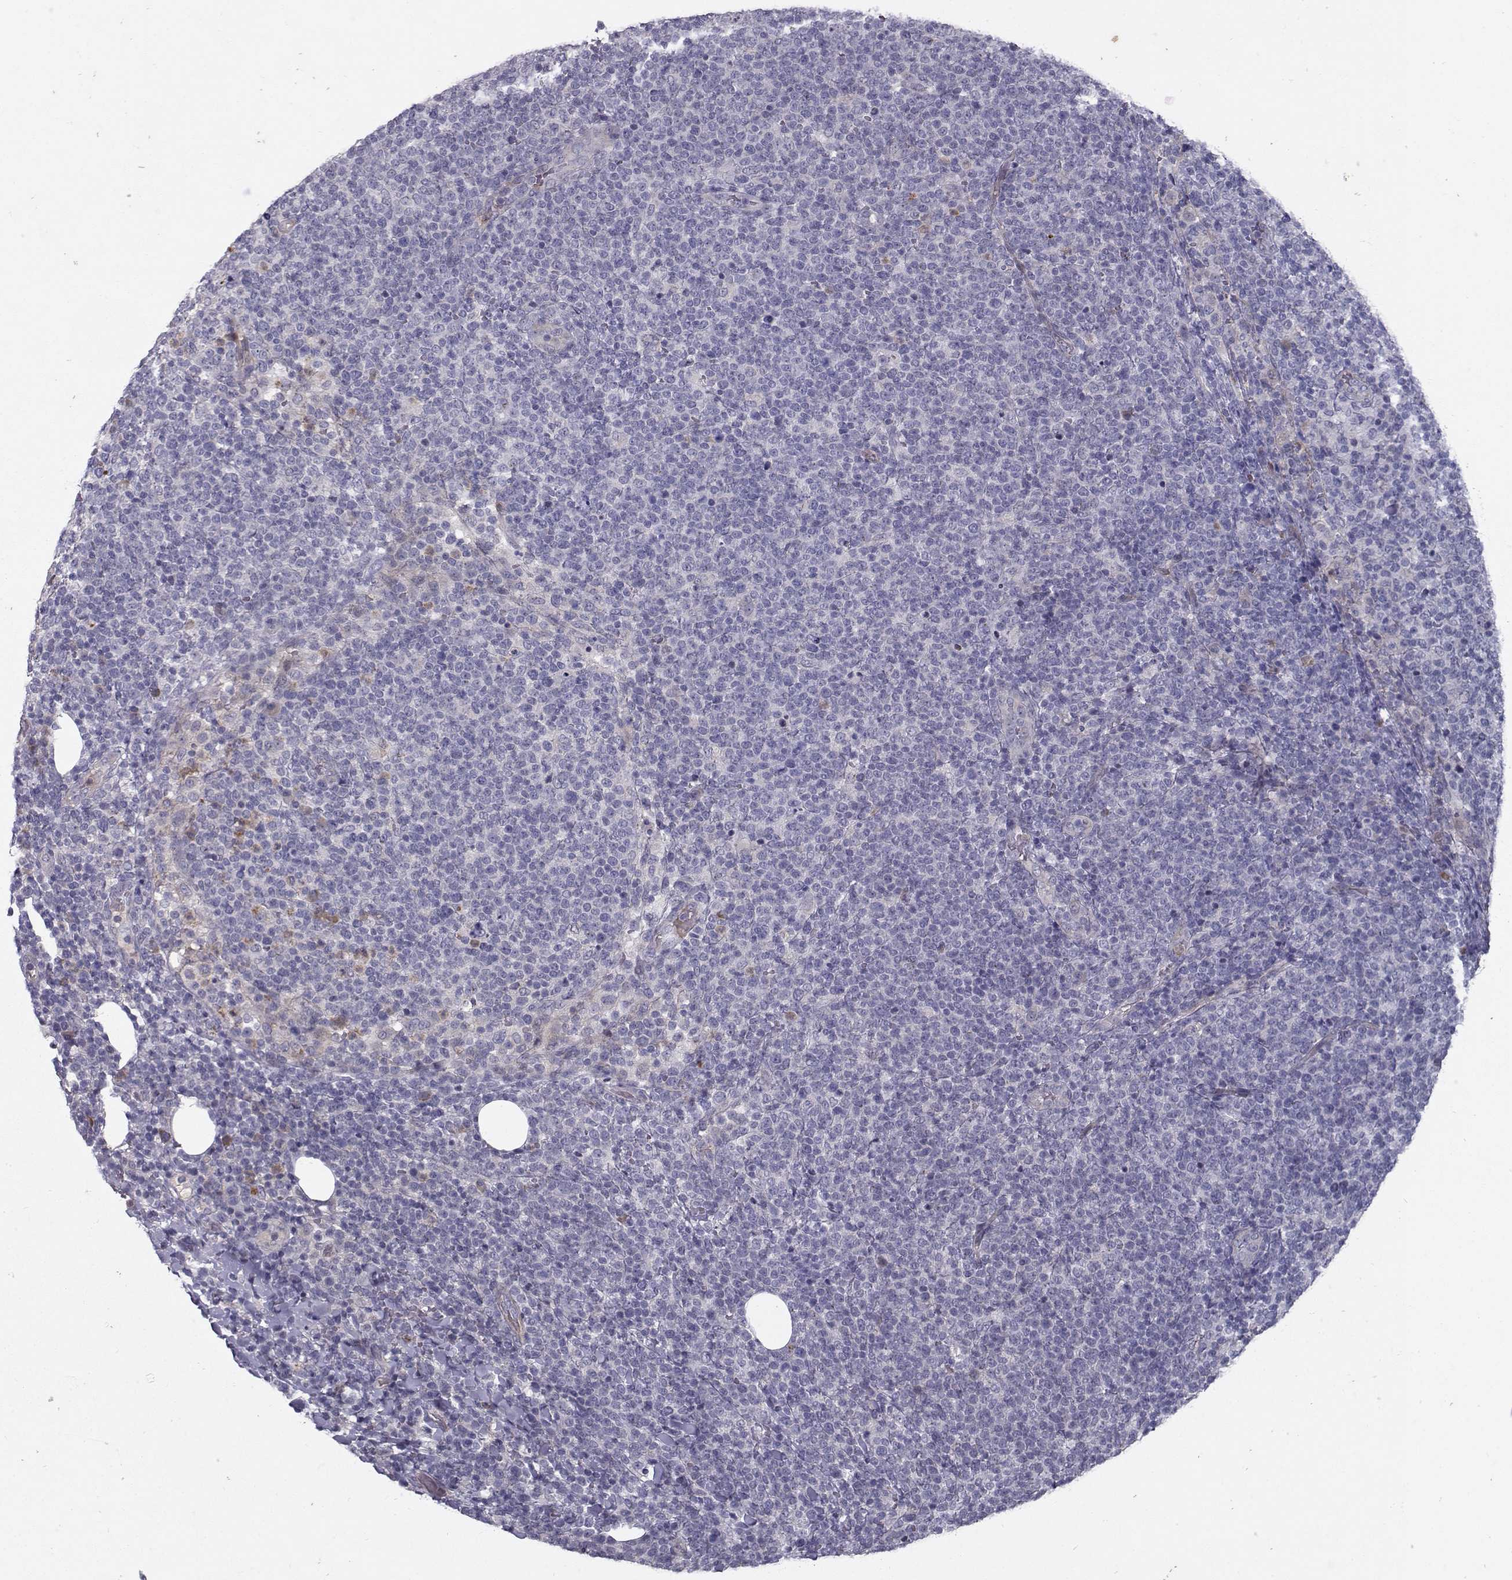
{"staining": {"intensity": "negative", "quantity": "none", "location": "none"}, "tissue": "lymphoma", "cell_type": "Tumor cells", "image_type": "cancer", "snomed": [{"axis": "morphology", "description": "Malignant lymphoma, non-Hodgkin's type, High grade"}, {"axis": "topography", "description": "Lymph node"}], "caption": "This is an immunohistochemistry (IHC) histopathology image of lymphoma. There is no expression in tumor cells.", "gene": "OPRD1", "patient": {"sex": "male", "age": 61}}